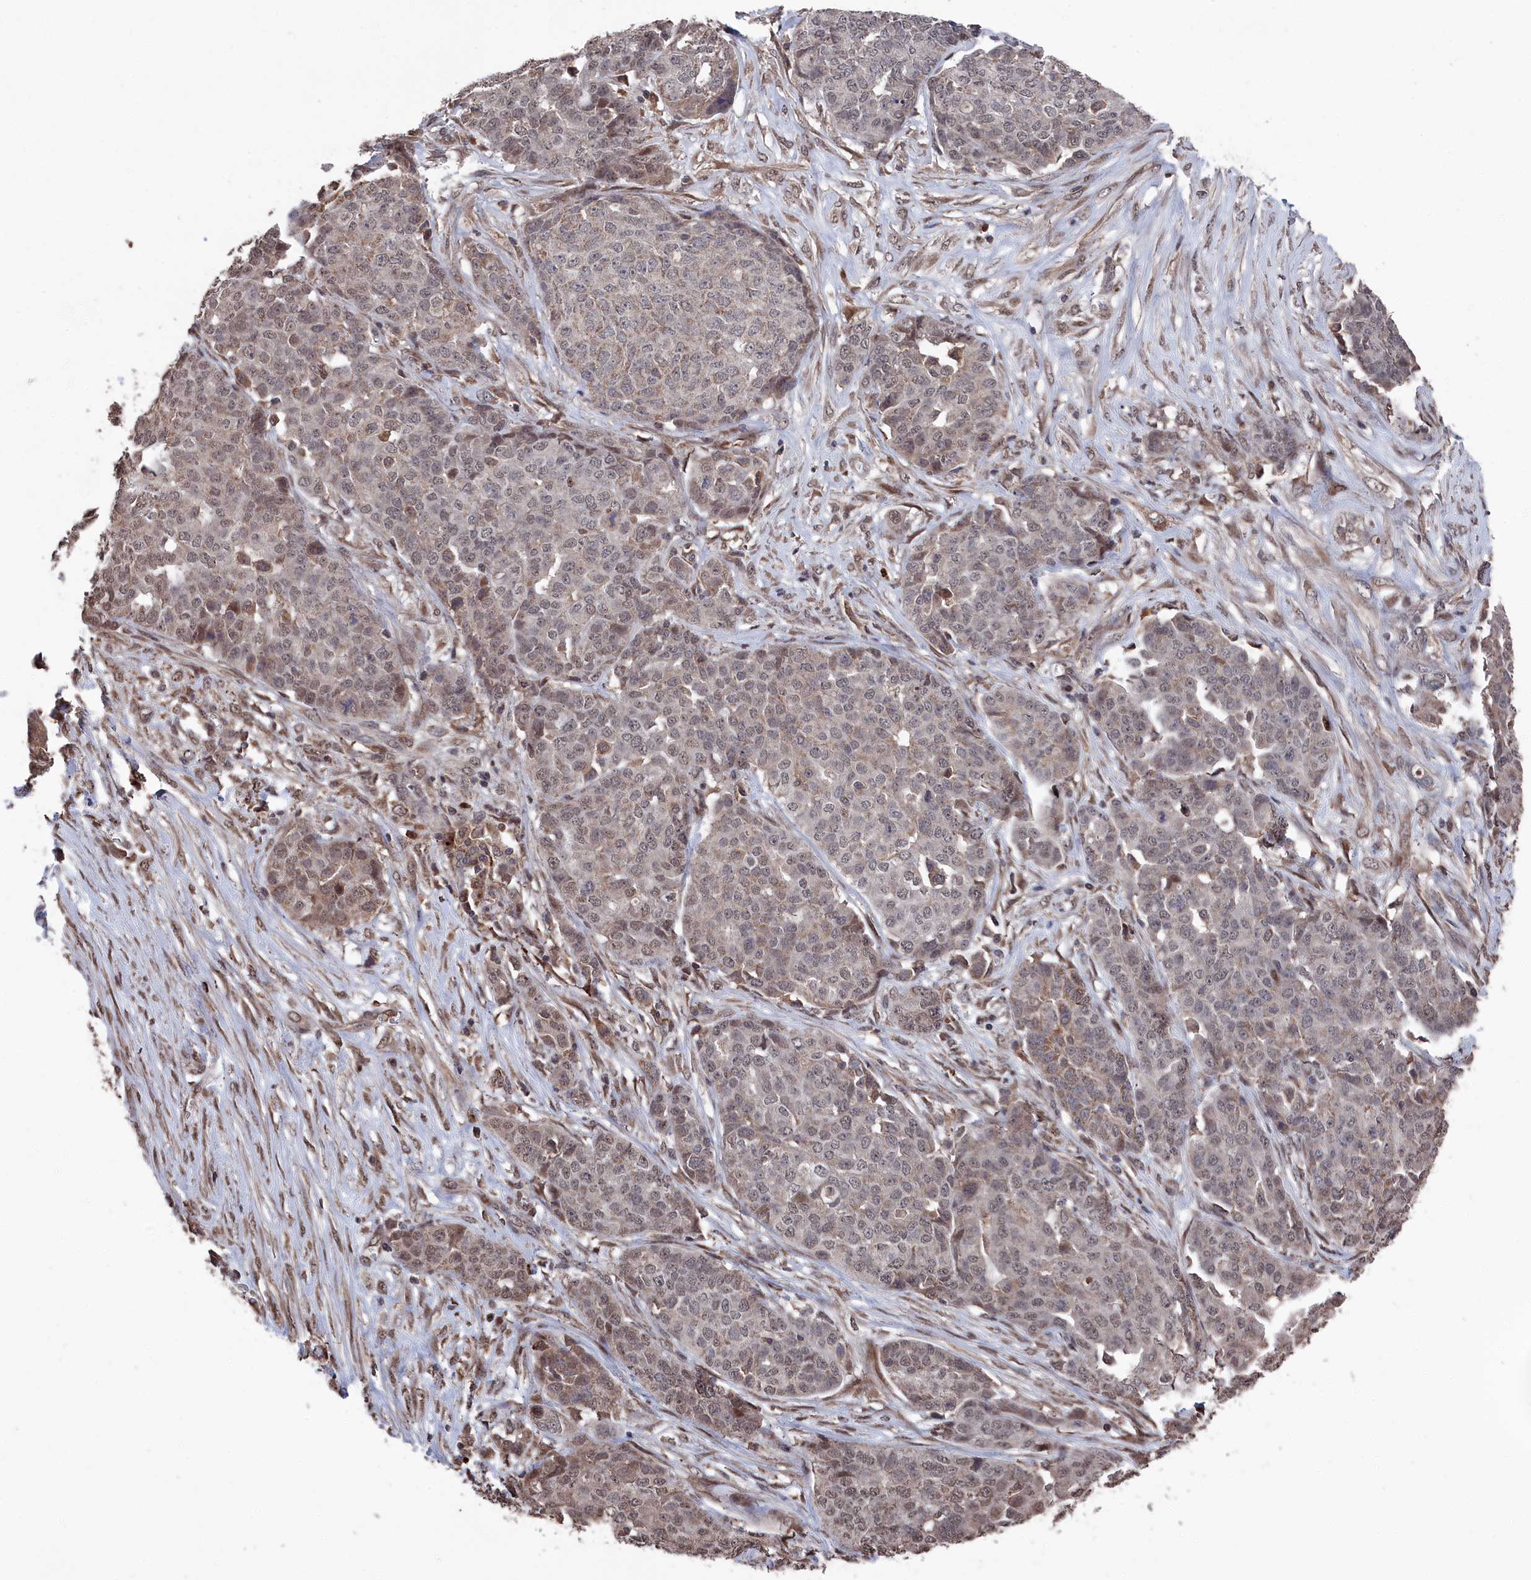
{"staining": {"intensity": "weak", "quantity": "25%-75%", "location": "nuclear"}, "tissue": "ovarian cancer", "cell_type": "Tumor cells", "image_type": "cancer", "snomed": [{"axis": "morphology", "description": "Cystadenocarcinoma, serous, NOS"}, {"axis": "topography", "description": "Soft tissue"}, {"axis": "topography", "description": "Ovary"}], "caption": "Brown immunohistochemical staining in ovarian serous cystadenocarcinoma exhibits weak nuclear staining in about 25%-75% of tumor cells.", "gene": "CEACAM21", "patient": {"sex": "female", "age": 57}}